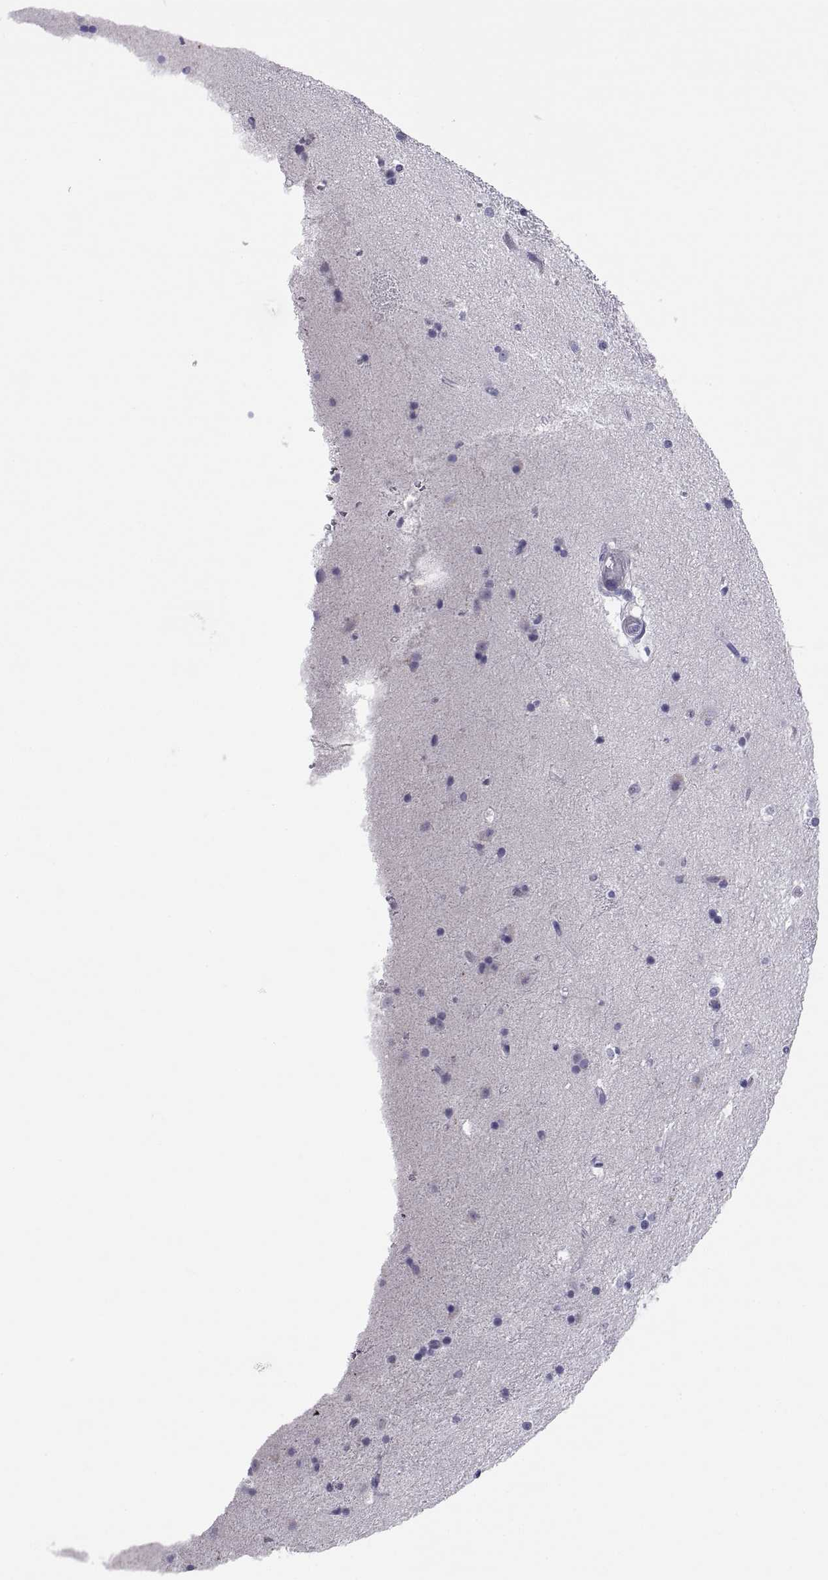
{"staining": {"intensity": "negative", "quantity": "none", "location": "none"}, "tissue": "caudate", "cell_type": "Glial cells", "image_type": "normal", "snomed": [{"axis": "morphology", "description": "Normal tissue, NOS"}, {"axis": "topography", "description": "Lateral ventricle wall"}], "caption": "Immunohistochemistry micrograph of benign human caudate stained for a protein (brown), which shows no staining in glial cells.", "gene": "TEX13A", "patient": {"sex": "male", "age": 51}}